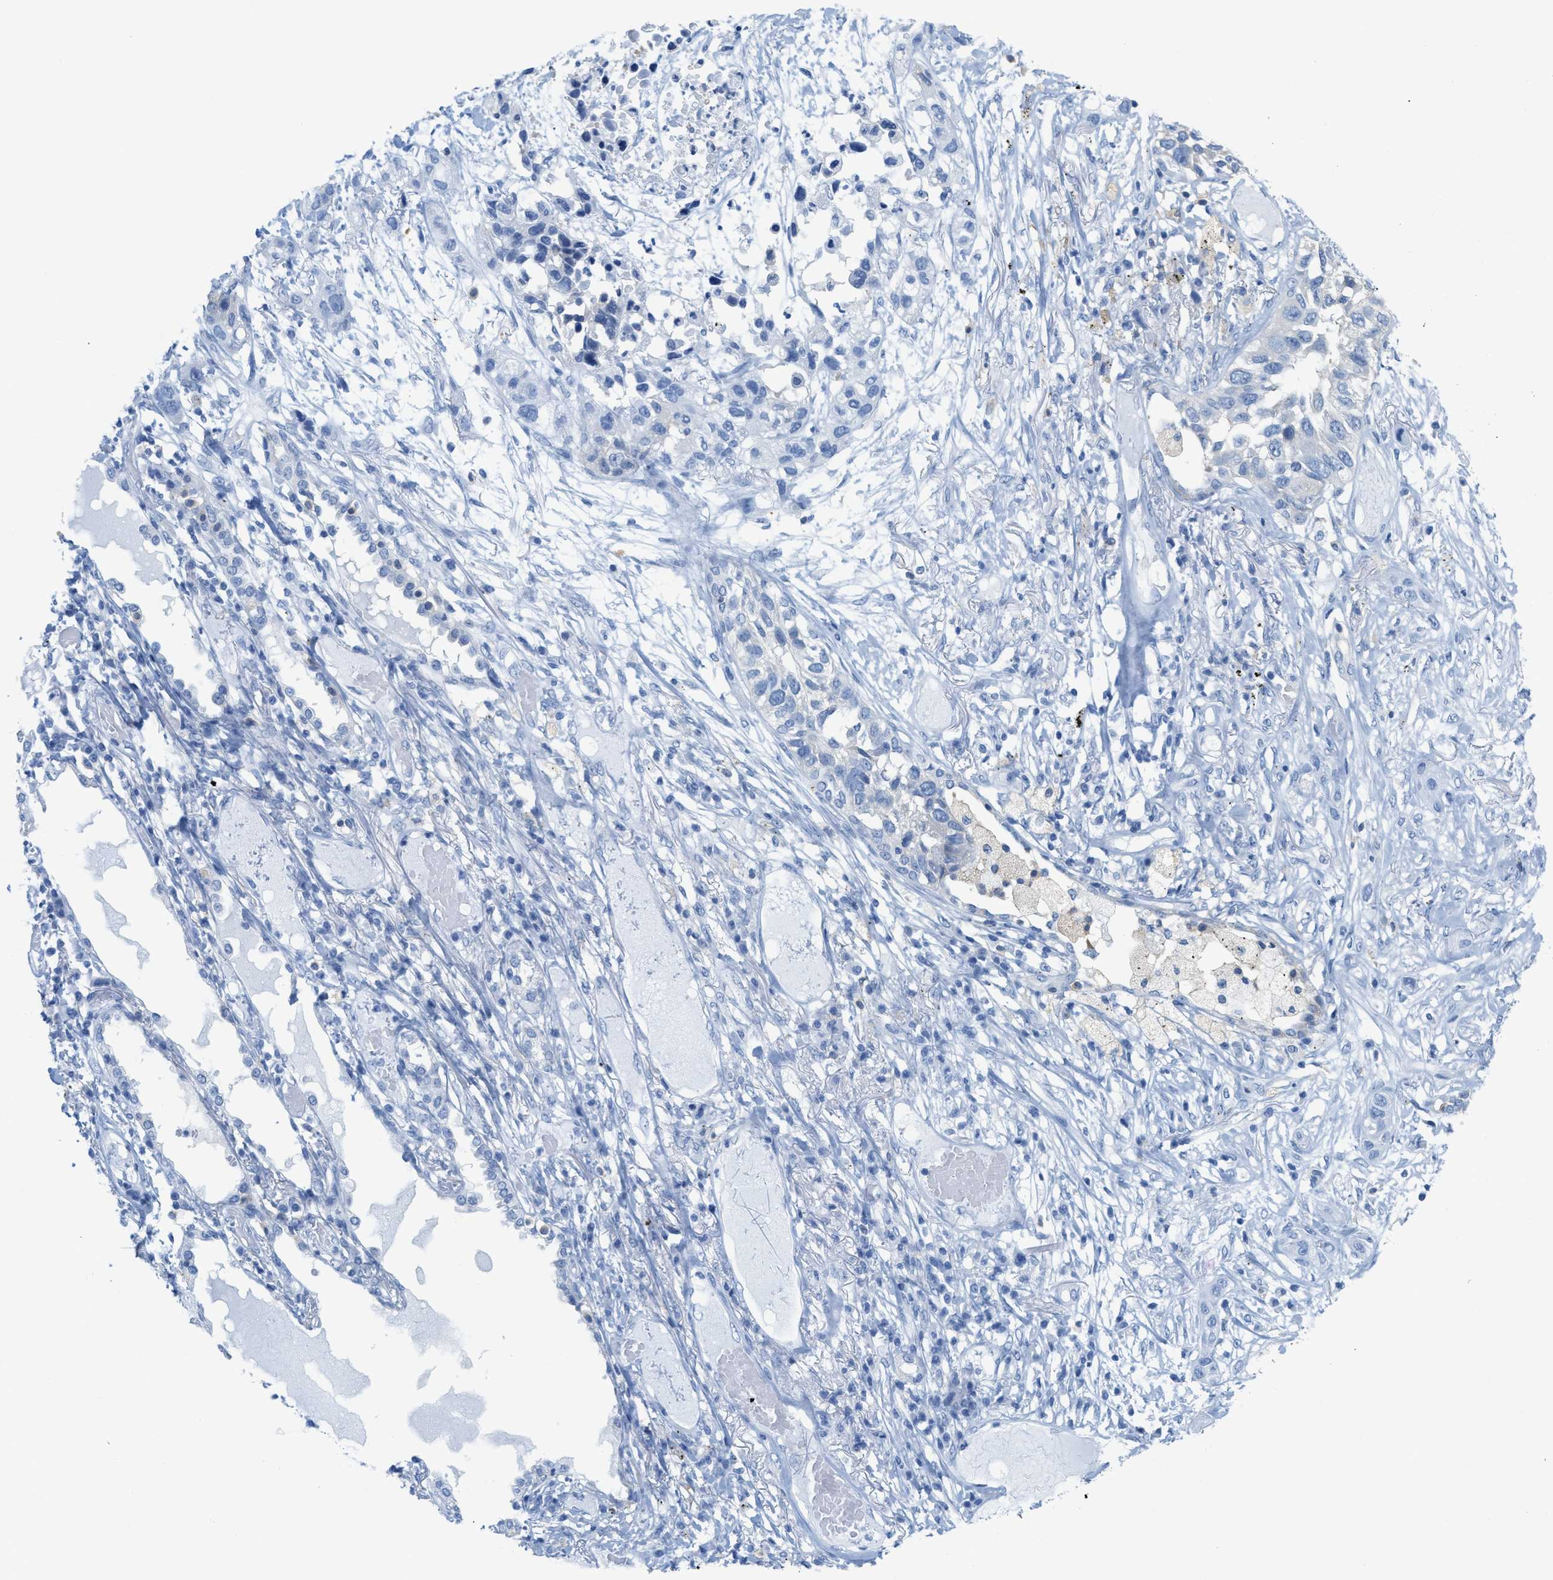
{"staining": {"intensity": "negative", "quantity": "none", "location": "none"}, "tissue": "lung cancer", "cell_type": "Tumor cells", "image_type": "cancer", "snomed": [{"axis": "morphology", "description": "Squamous cell carcinoma, NOS"}, {"axis": "topography", "description": "Lung"}], "caption": "Squamous cell carcinoma (lung) was stained to show a protein in brown. There is no significant positivity in tumor cells.", "gene": "ASGR1", "patient": {"sex": "male", "age": 71}}